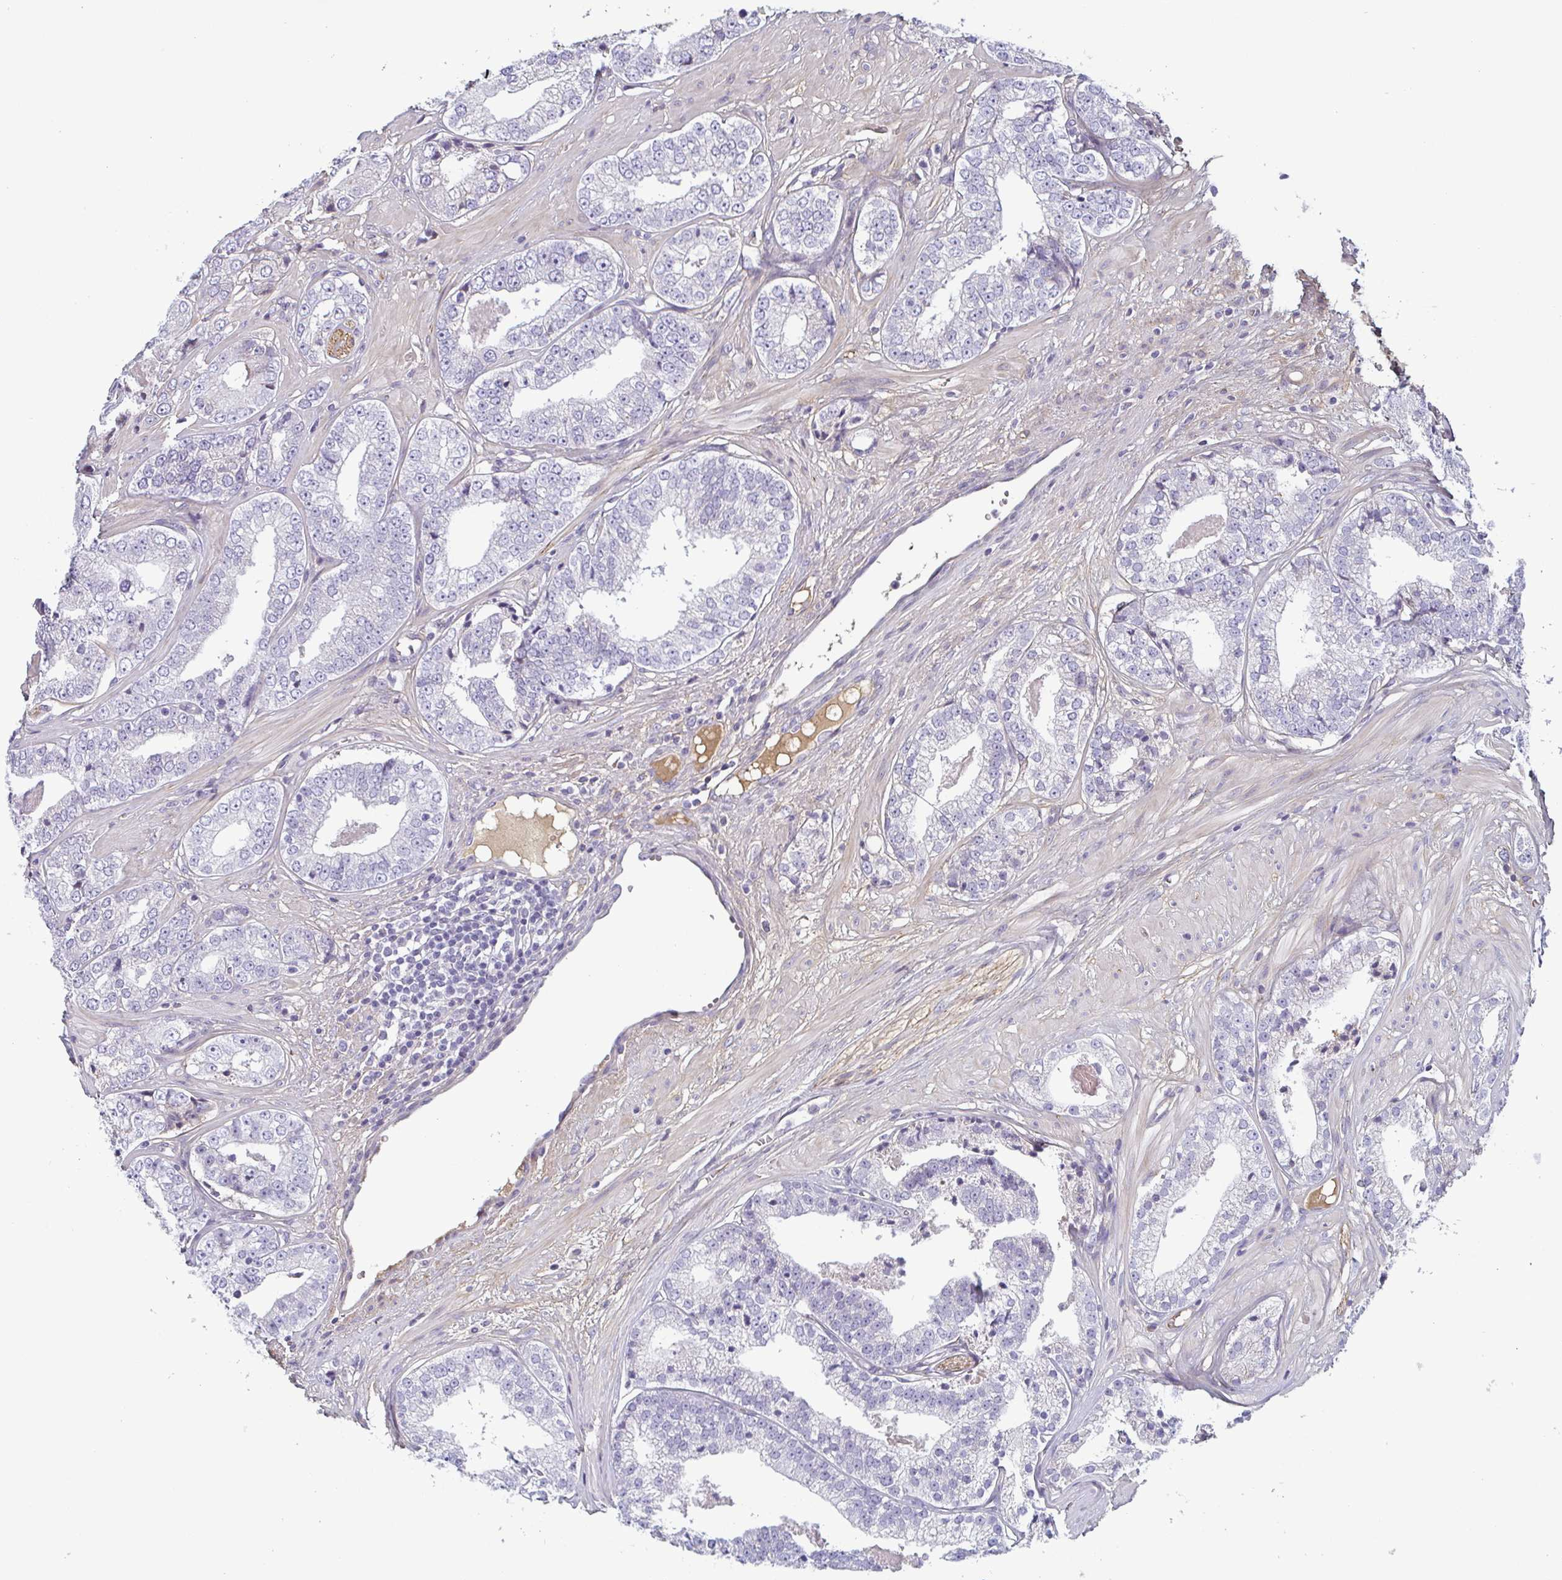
{"staining": {"intensity": "negative", "quantity": "none", "location": "none"}, "tissue": "prostate cancer", "cell_type": "Tumor cells", "image_type": "cancer", "snomed": [{"axis": "morphology", "description": "Adenocarcinoma, Low grade"}, {"axis": "topography", "description": "Prostate"}], "caption": "This micrograph is of low-grade adenocarcinoma (prostate) stained with immunohistochemistry (IHC) to label a protein in brown with the nuclei are counter-stained blue. There is no positivity in tumor cells.", "gene": "ECM1", "patient": {"sex": "male", "age": 60}}